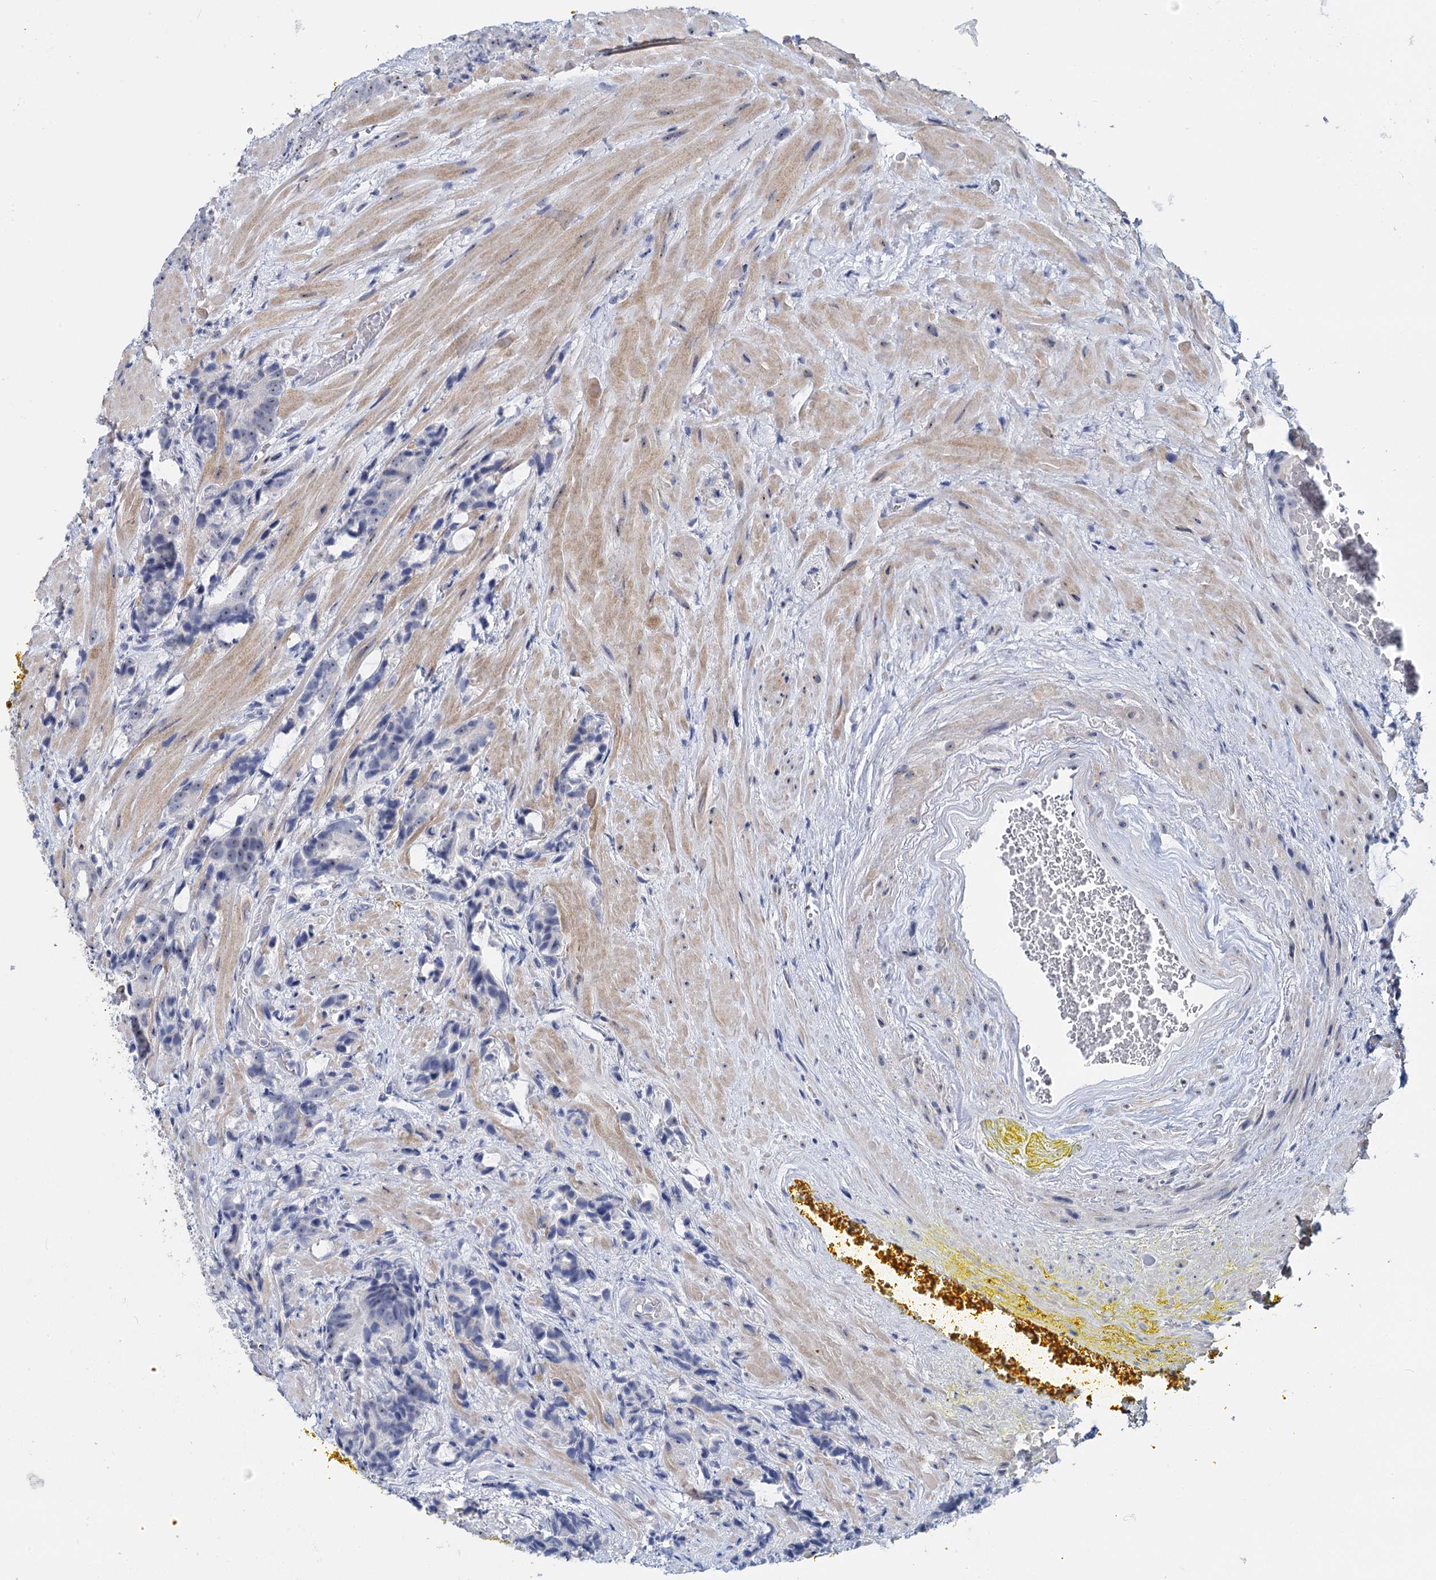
{"staining": {"intensity": "negative", "quantity": "none", "location": "none"}, "tissue": "prostate cancer", "cell_type": "Tumor cells", "image_type": "cancer", "snomed": [{"axis": "morphology", "description": "Adenocarcinoma, High grade"}, {"axis": "topography", "description": "Prostate and seminal vesicle, NOS"}], "caption": "A photomicrograph of human prostate cancer is negative for staining in tumor cells. (DAB (3,3'-diaminobenzidine) IHC with hematoxylin counter stain).", "gene": "SFN", "patient": {"sex": "male", "age": 67}}